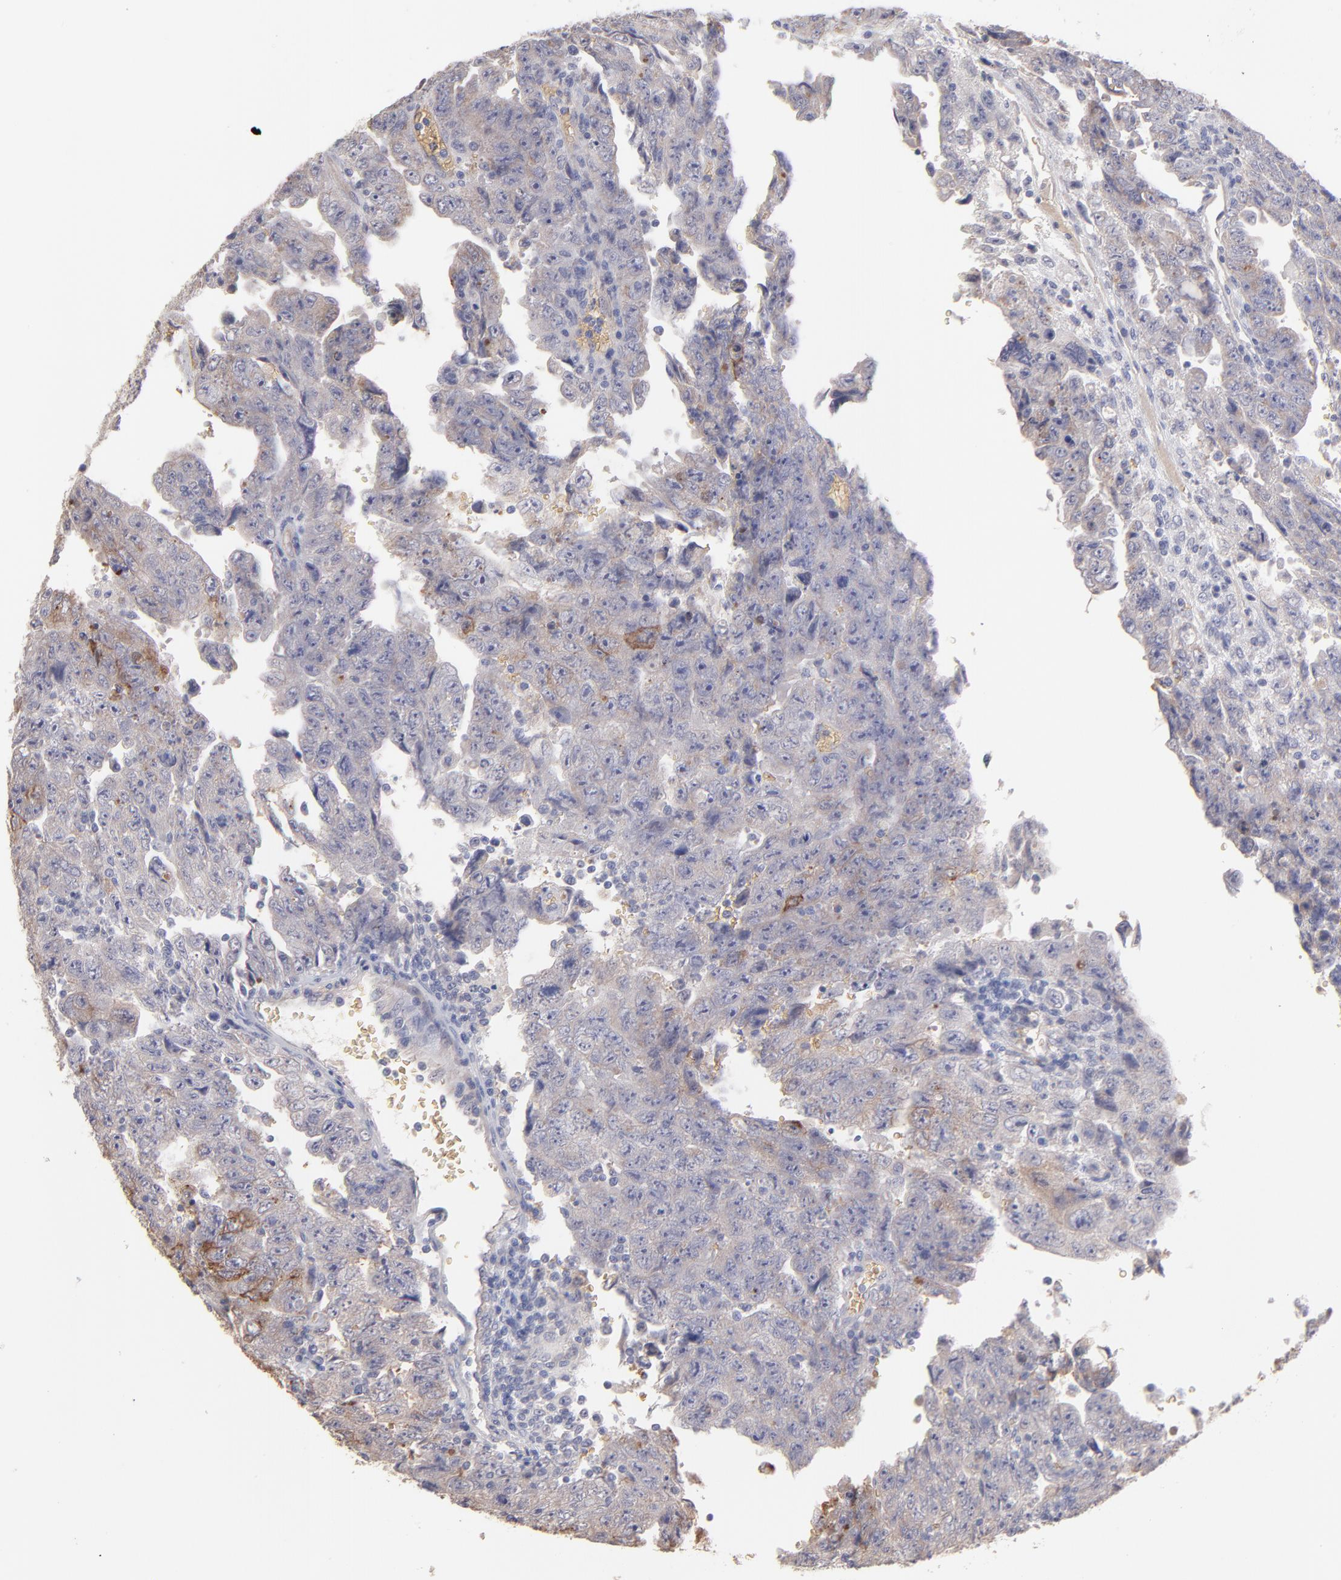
{"staining": {"intensity": "moderate", "quantity": "<25%", "location": "cytoplasmic/membranous"}, "tissue": "testis cancer", "cell_type": "Tumor cells", "image_type": "cancer", "snomed": [{"axis": "morphology", "description": "Carcinoma, Embryonal, NOS"}, {"axis": "topography", "description": "Testis"}], "caption": "The micrograph reveals immunohistochemical staining of testis cancer. There is moderate cytoplasmic/membranous staining is appreciated in approximately <25% of tumor cells. The protein of interest is stained brown, and the nuclei are stained in blue (DAB IHC with brightfield microscopy, high magnification).", "gene": "F13B", "patient": {"sex": "male", "age": 28}}